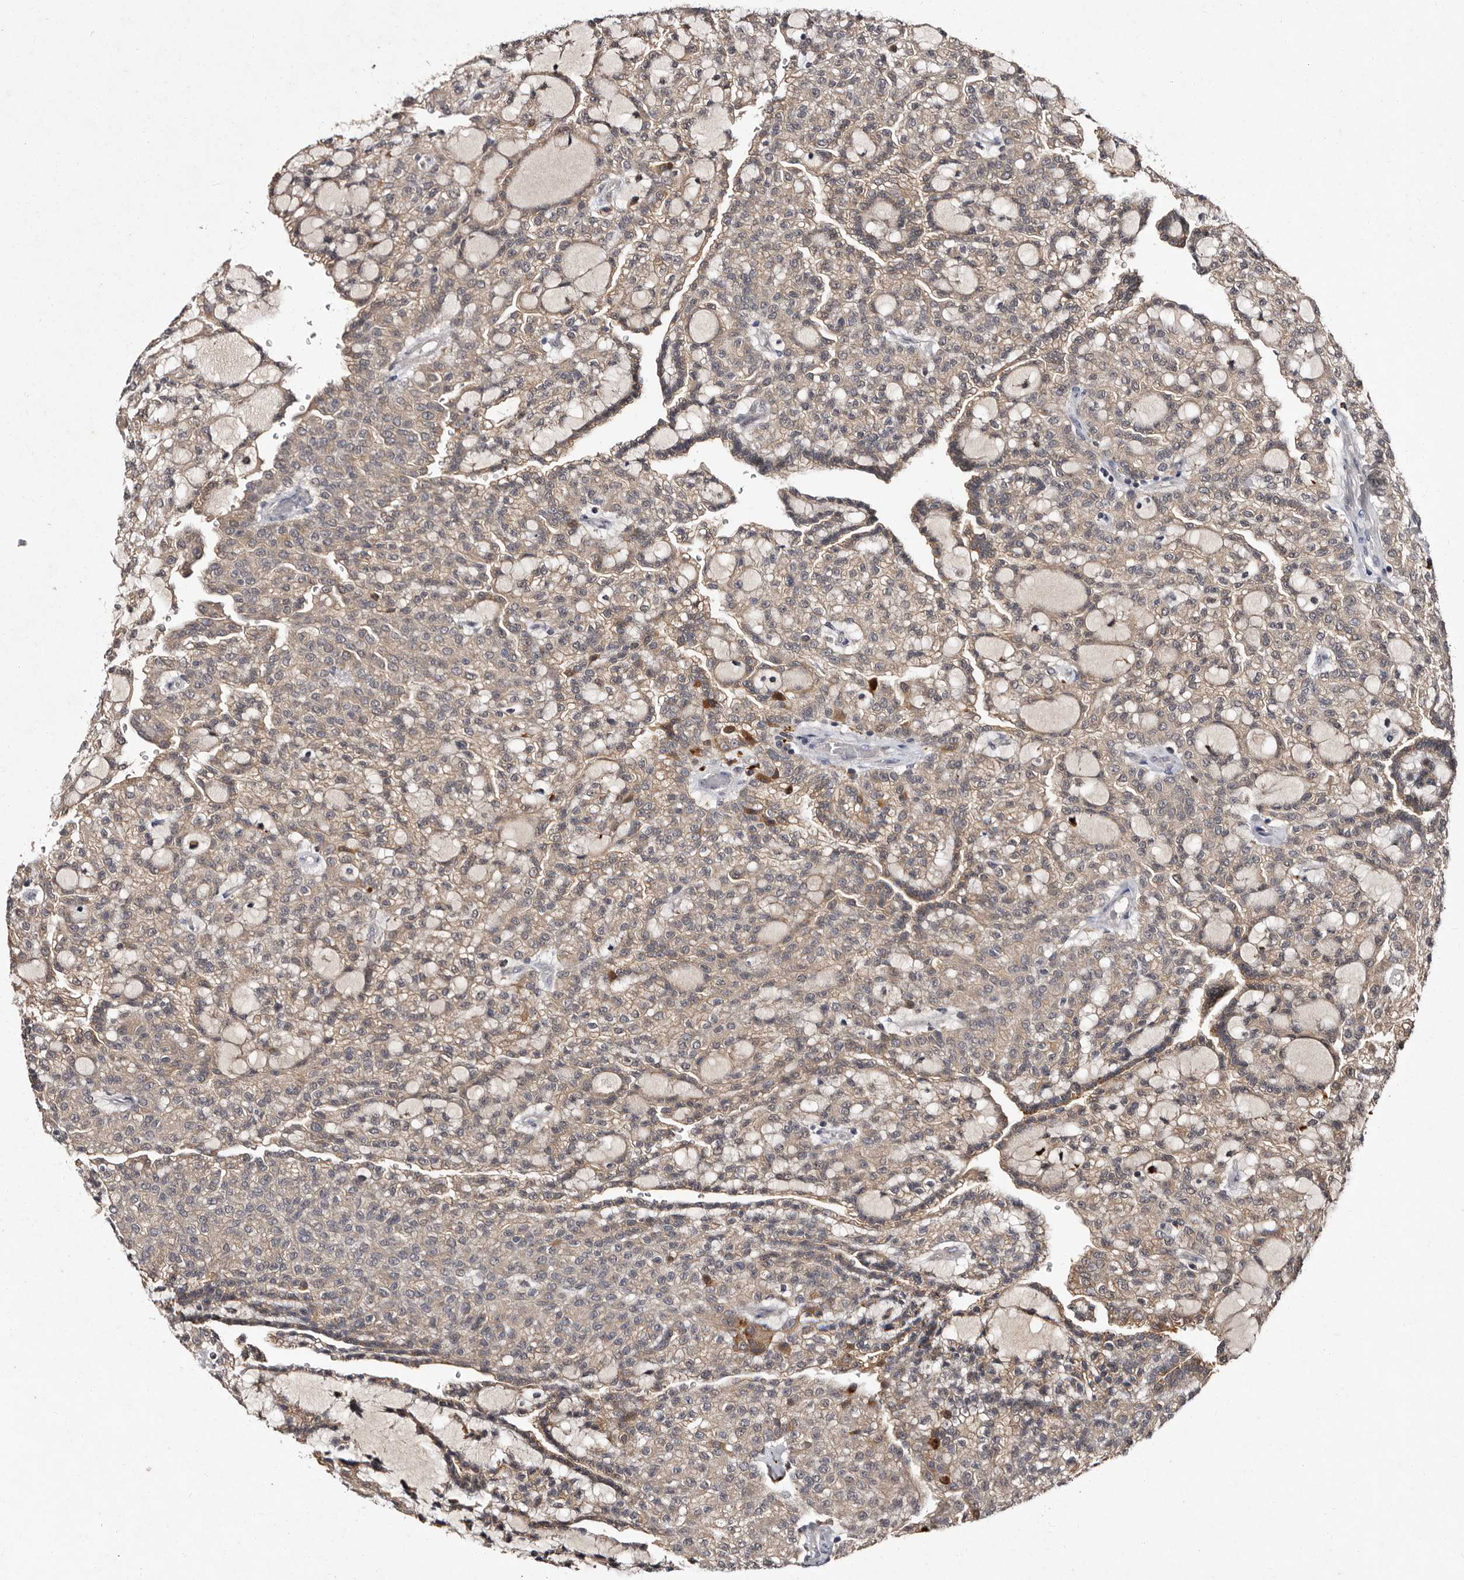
{"staining": {"intensity": "moderate", "quantity": ">75%", "location": "cytoplasmic/membranous"}, "tissue": "renal cancer", "cell_type": "Tumor cells", "image_type": "cancer", "snomed": [{"axis": "morphology", "description": "Adenocarcinoma, NOS"}, {"axis": "topography", "description": "Kidney"}], "caption": "Protein expression analysis of adenocarcinoma (renal) displays moderate cytoplasmic/membranous positivity in about >75% of tumor cells.", "gene": "DNPH1", "patient": {"sex": "male", "age": 63}}